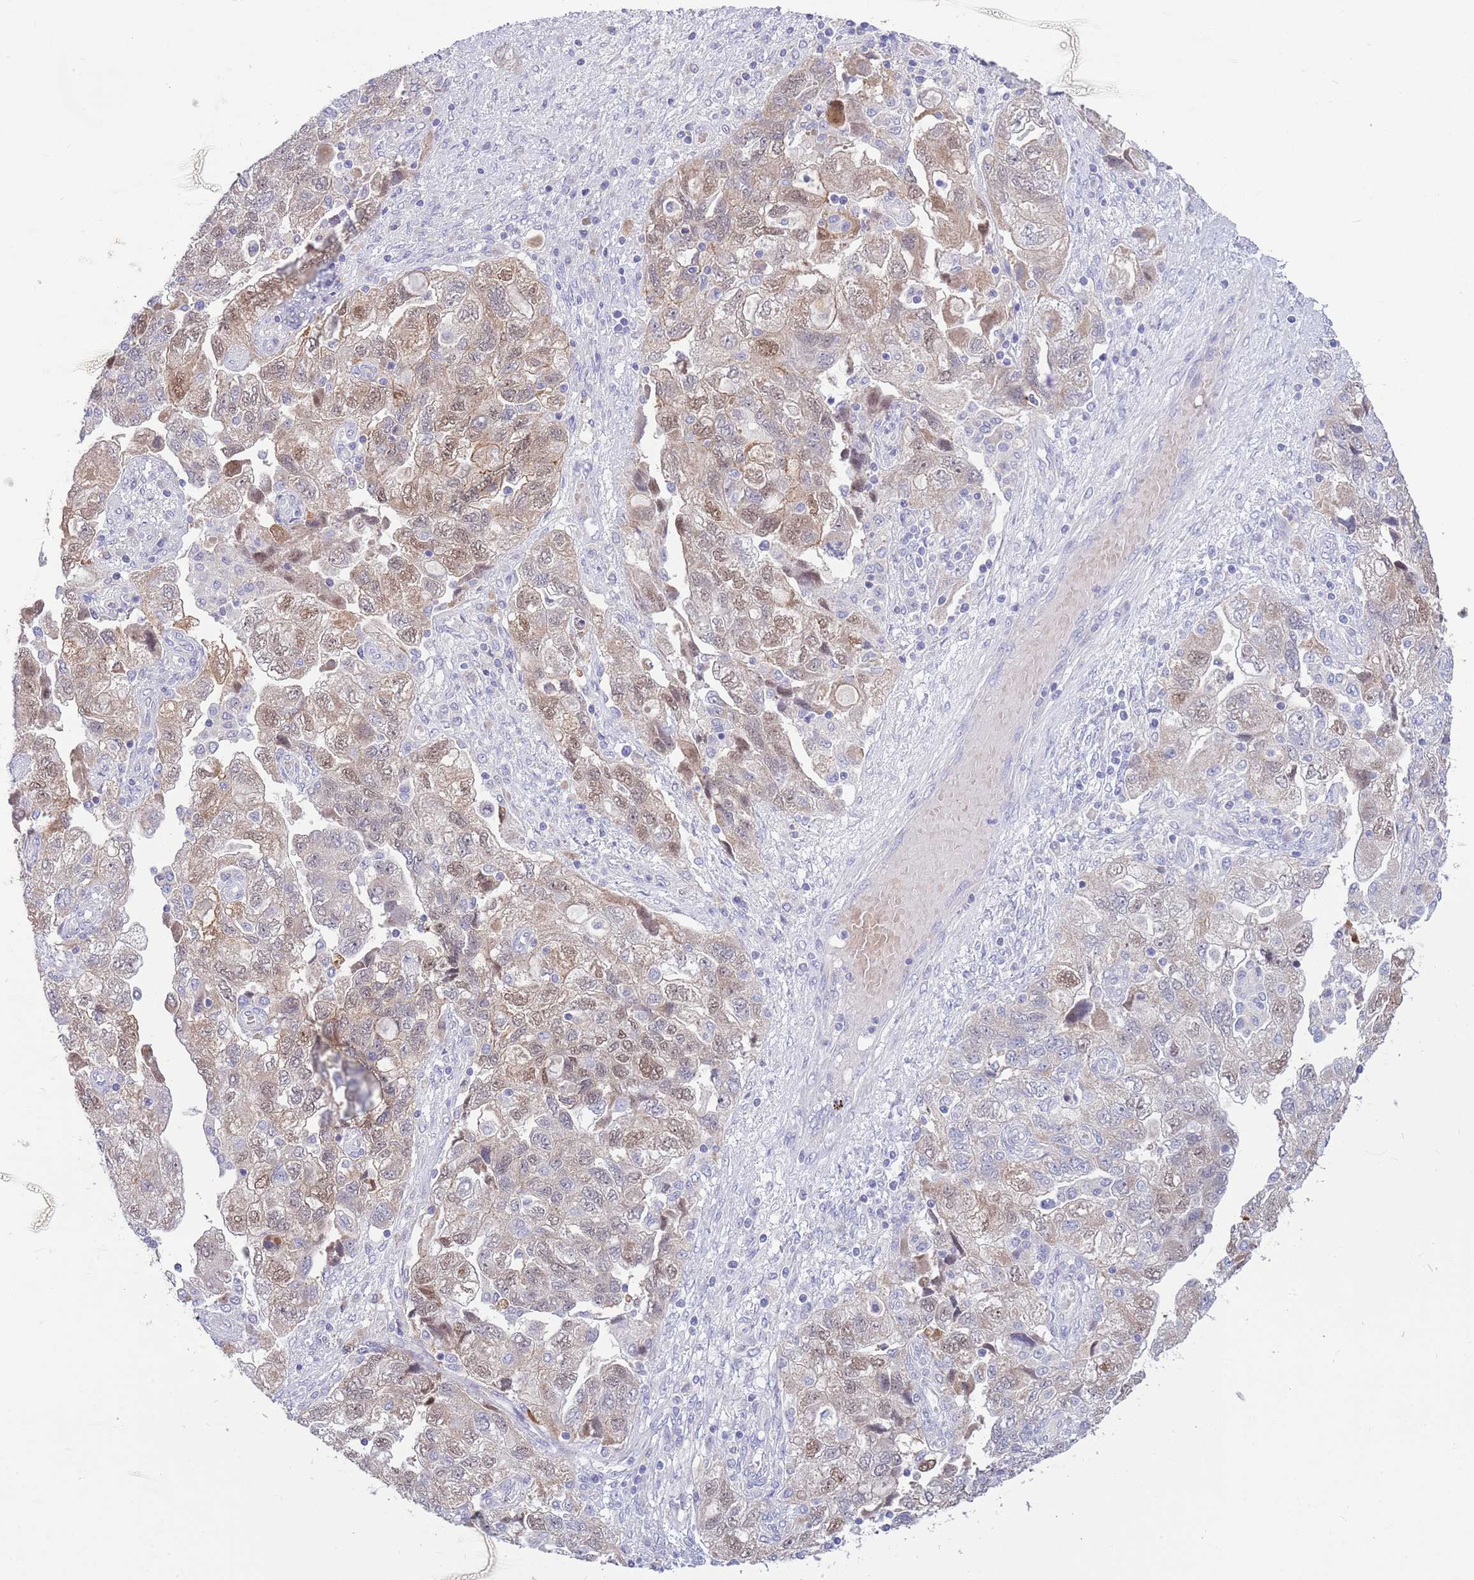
{"staining": {"intensity": "weak", "quantity": ">75%", "location": "cytoplasmic/membranous,nuclear"}, "tissue": "ovarian cancer", "cell_type": "Tumor cells", "image_type": "cancer", "snomed": [{"axis": "morphology", "description": "Carcinoma, NOS"}, {"axis": "morphology", "description": "Cystadenocarcinoma, serous, NOS"}, {"axis": "topography", "description": "Ovary"}], "caption": "High-power microscopy captured an IHC image of ovarian serous cystadenocarcinoma, revealing weak cytoplasmic/membranous and nuclear staining in approximately >75% of tumor cells. (IHC, brightfield microscopy, high magnification).", "gene": "DDHD1", "patient": {"sex": "female", "age": 69}}